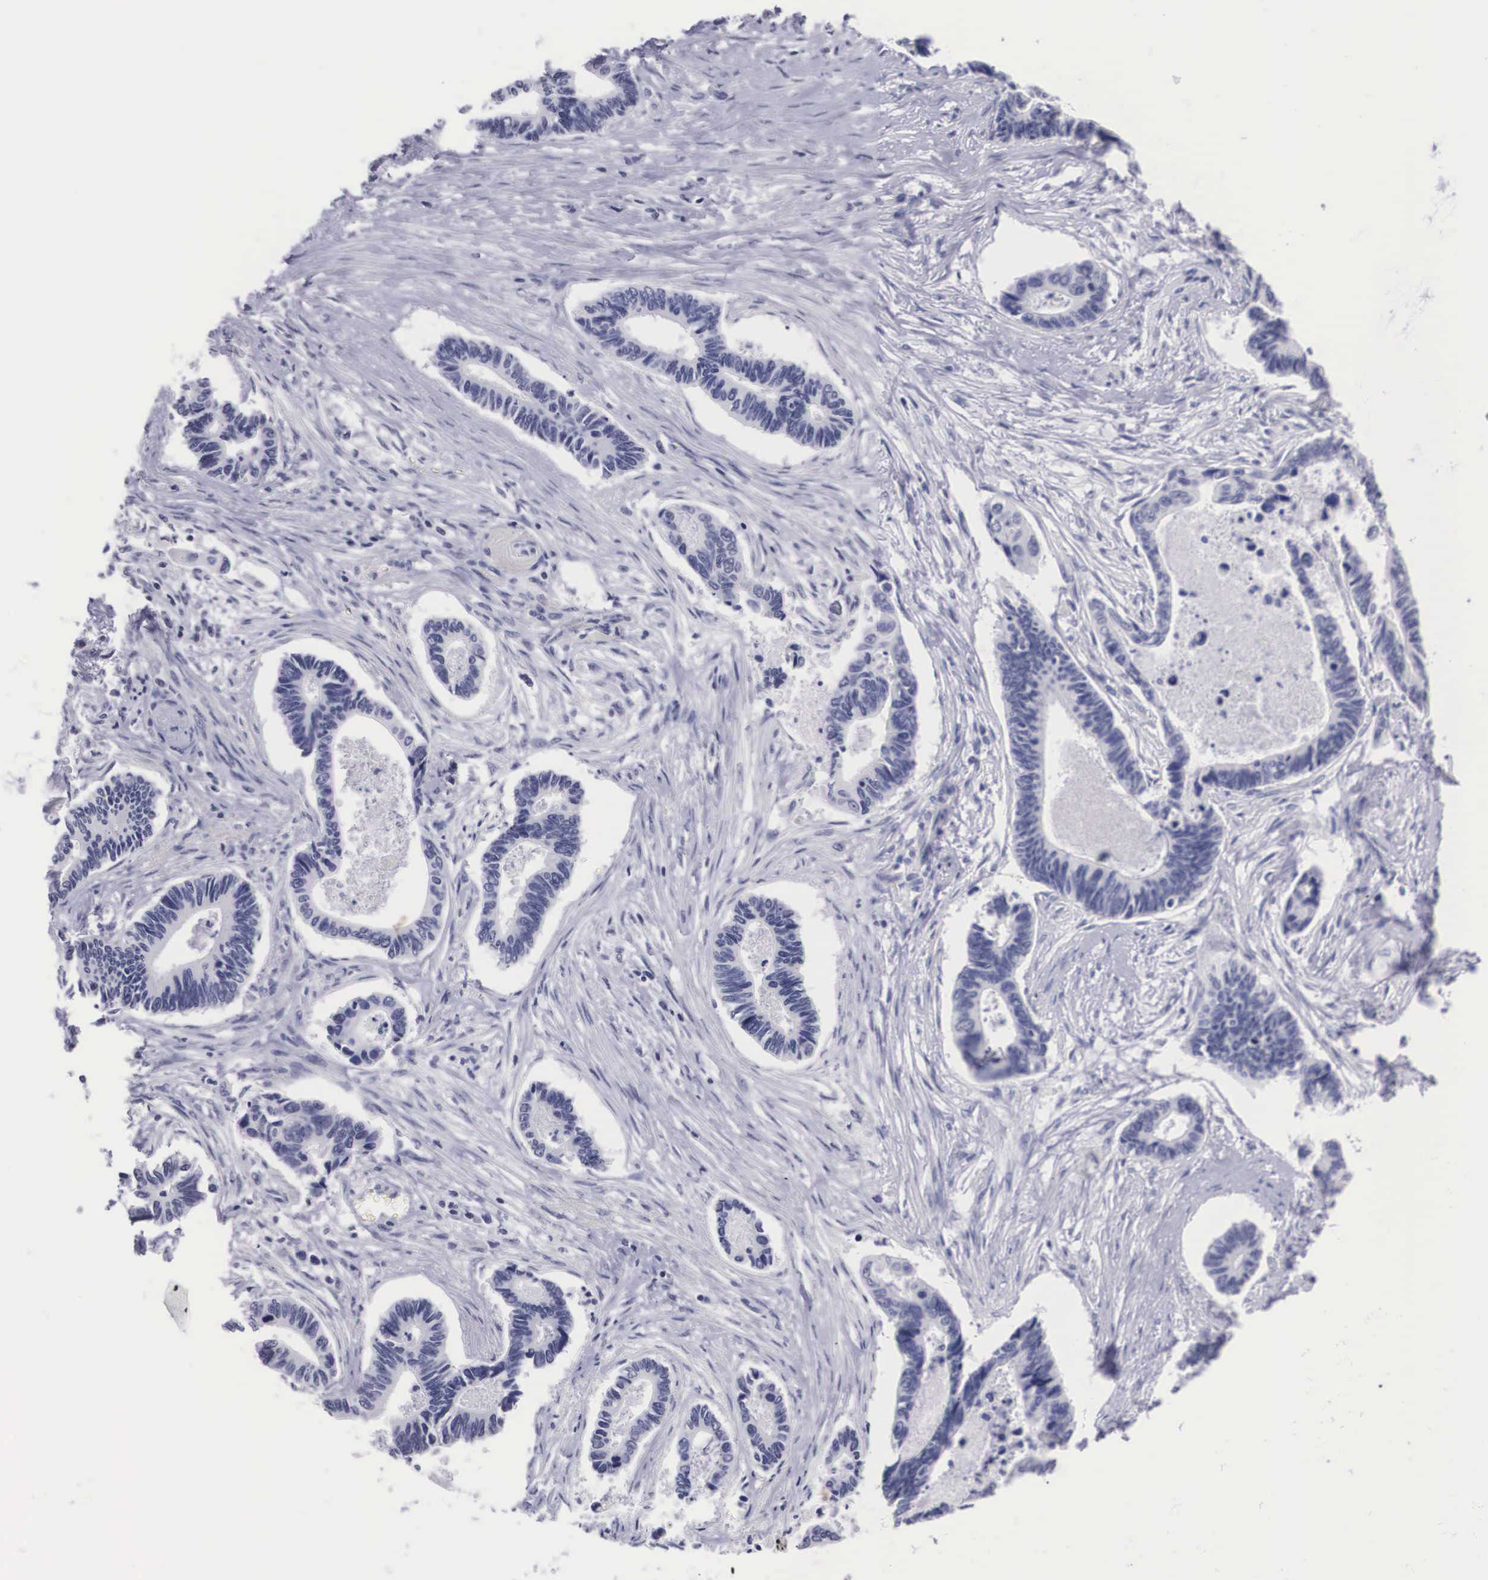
{"staining": {"intensity": "negative", "quantity": "none", "location": "none"}, "tissue": "pancreatic cancer", "cell_type": "Tumor cells", "image_type": "cancer", "snomed": [{"axis": "morphology", "description": "Adenocarcinoma, NOS"}, {"axis": "topography", "description": "Pancreas"}], "caption": "Immunohistochemical staining of human pancreatic adenocarcinoma exhibits no significant positivity in tumor cells. (DAB (3,3'-diaminobenzidine) immunohistochemistry, high magnification).", "gene": "C22orf31", "patient": {"sex": "female", "age": 70}}